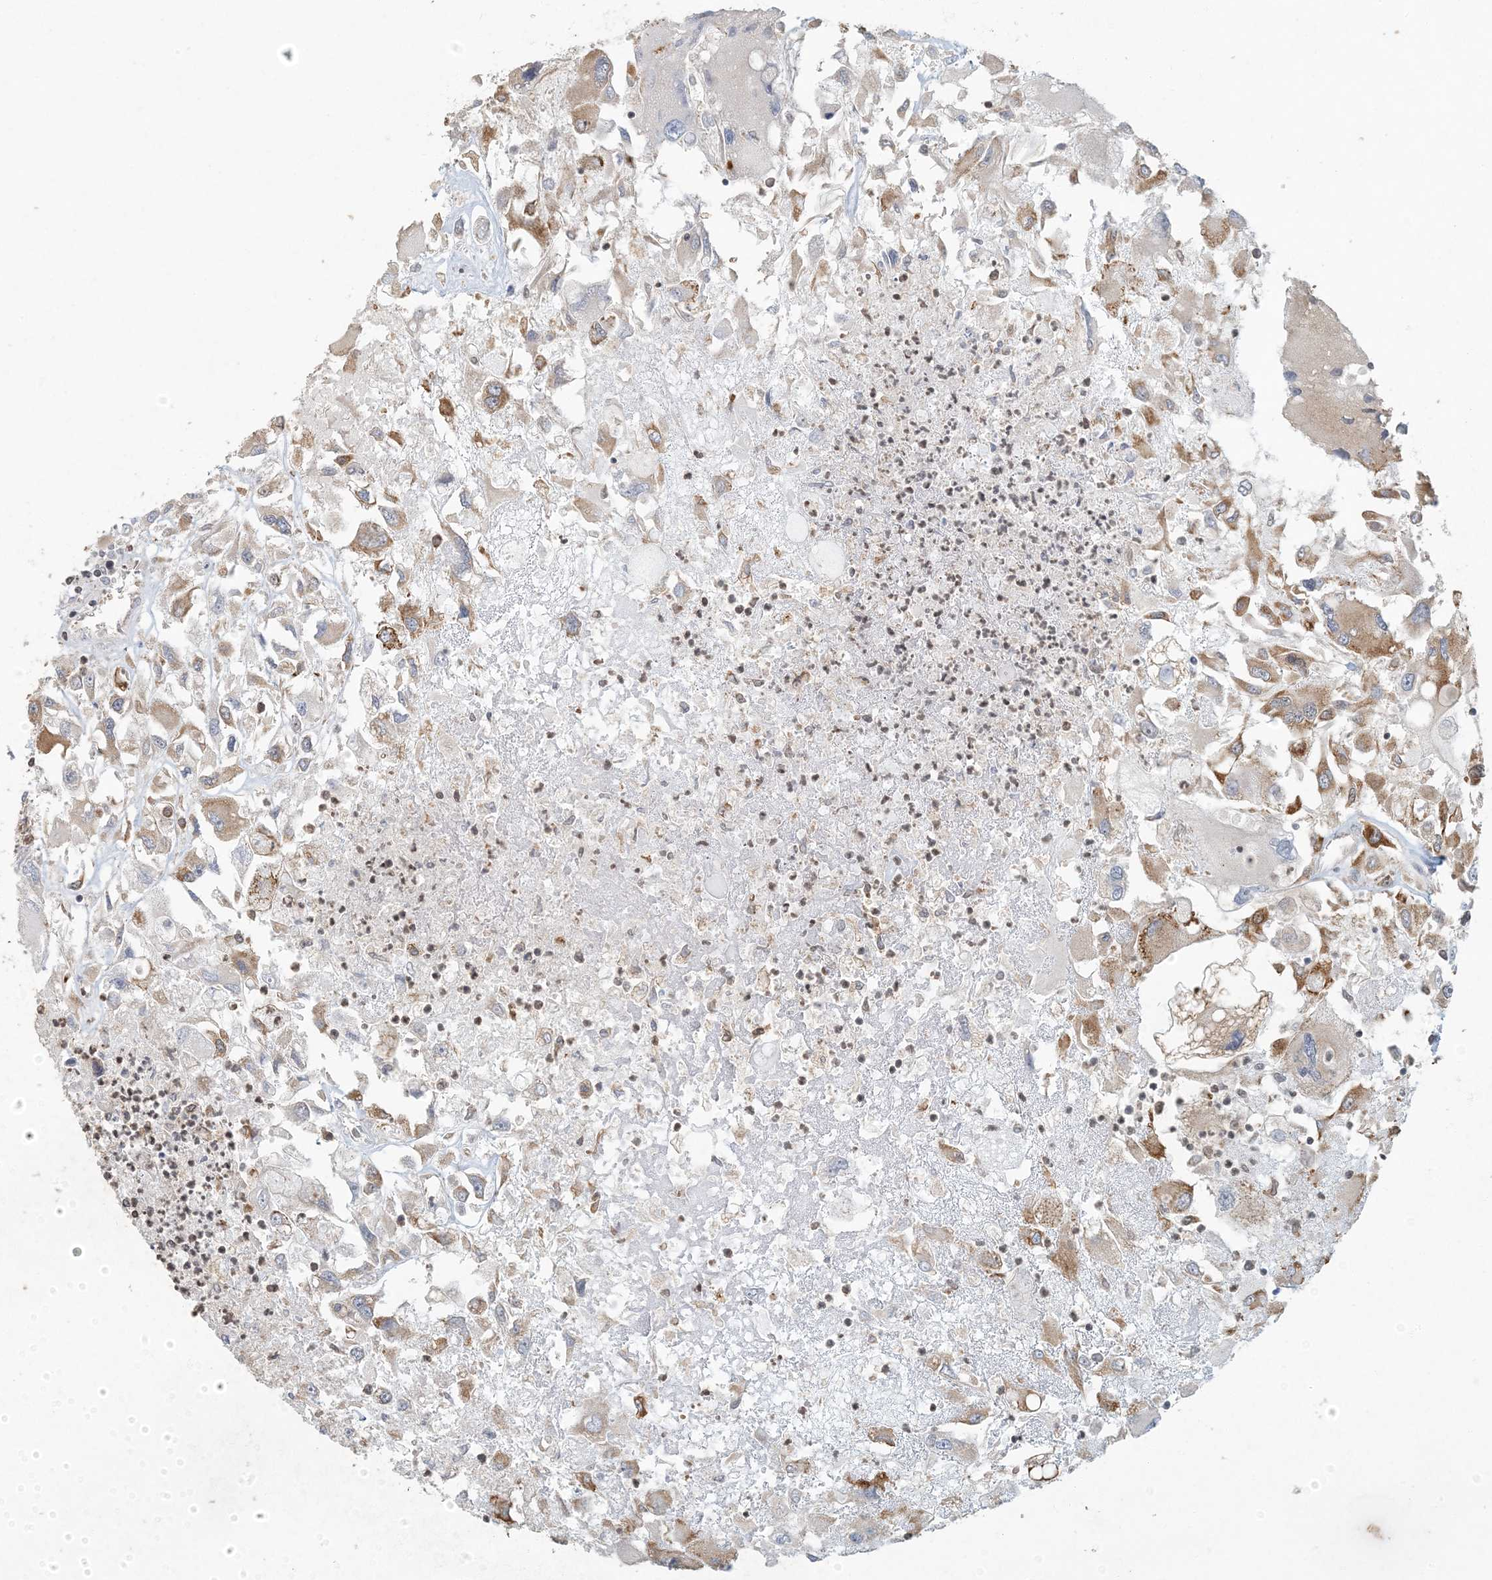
{"staining": {"intensity": "moderate", "quantity": "25%-75%", "location": "cytoplasmic/membranous"}, "tissue": "renal cancer", "cell_type": "Tumor cells", "image_type": "cancer", "snomed": [{"axis": "morphology", "description": "Adenocarcinoma, NOS"}, {"axis": "topography", "description": "Kidney"}], "caption": "Protein staining displays moderate cytoplasmic/membranous positivity in about 25%-75% of tumor cells in adenocarcinoma (renal). Using DAB (brown) and hematoxylin (blue) stains, captured at high magnification using brightfield microscopy.", "gene": "AK9", "patient": {"sex": "female", "age": 52}}